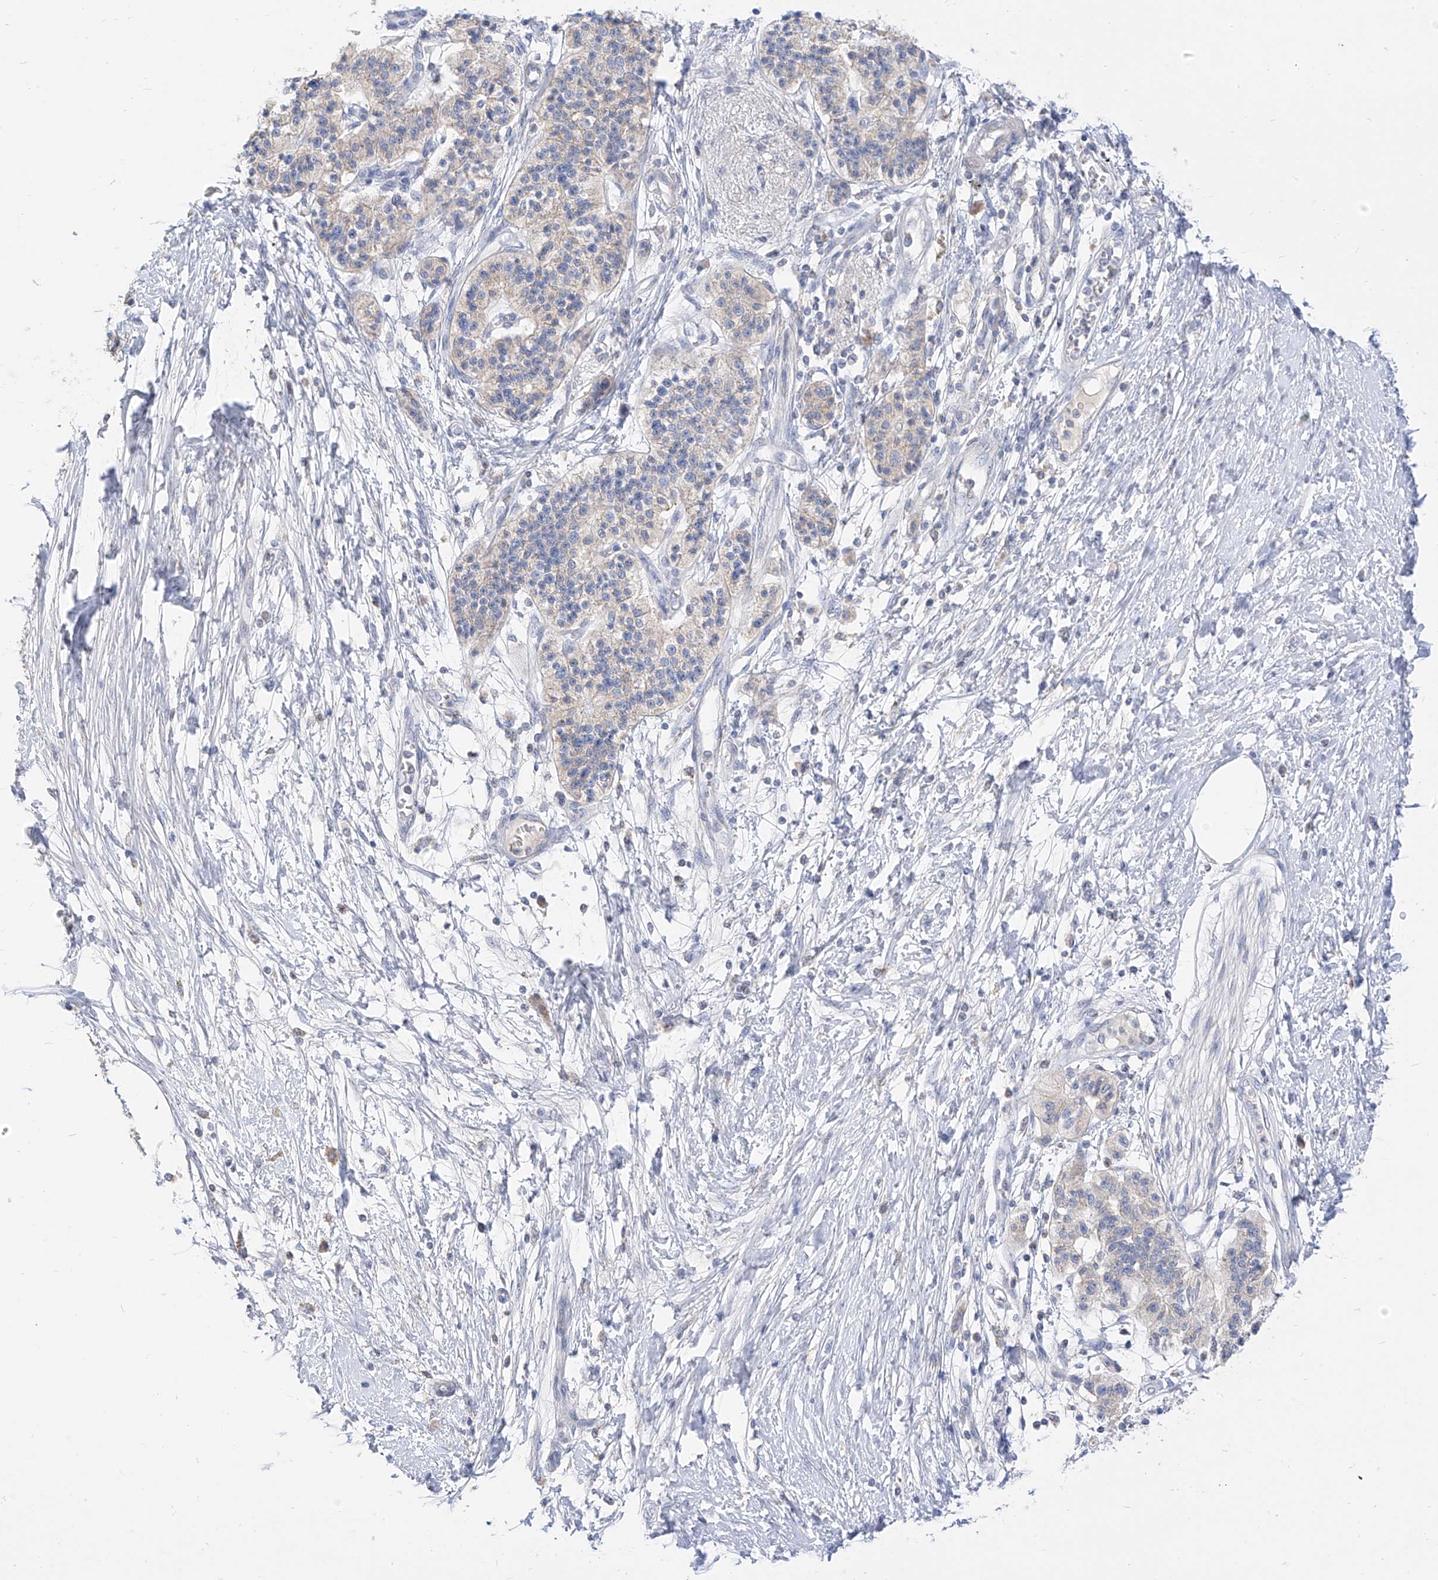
{"staining": {"intensity": "negative", "quantity": "none", "location": "none"}, "tissue": "pancreatic cancer", "cell_type": "Tumor cells", "image_type": "cancer", "snomed": [{"axis": "morphology", "description": "Adenocarcinoma, NOS"}, {"axis": "topography", "description": "Pancreas"}], "caption": "This is an IHC micrograph of human pancreatic adenocarcinoma. There is no staining in tumor cells.", "gene": "RASA2", "patient": {"sex": "male", "age": 50}}